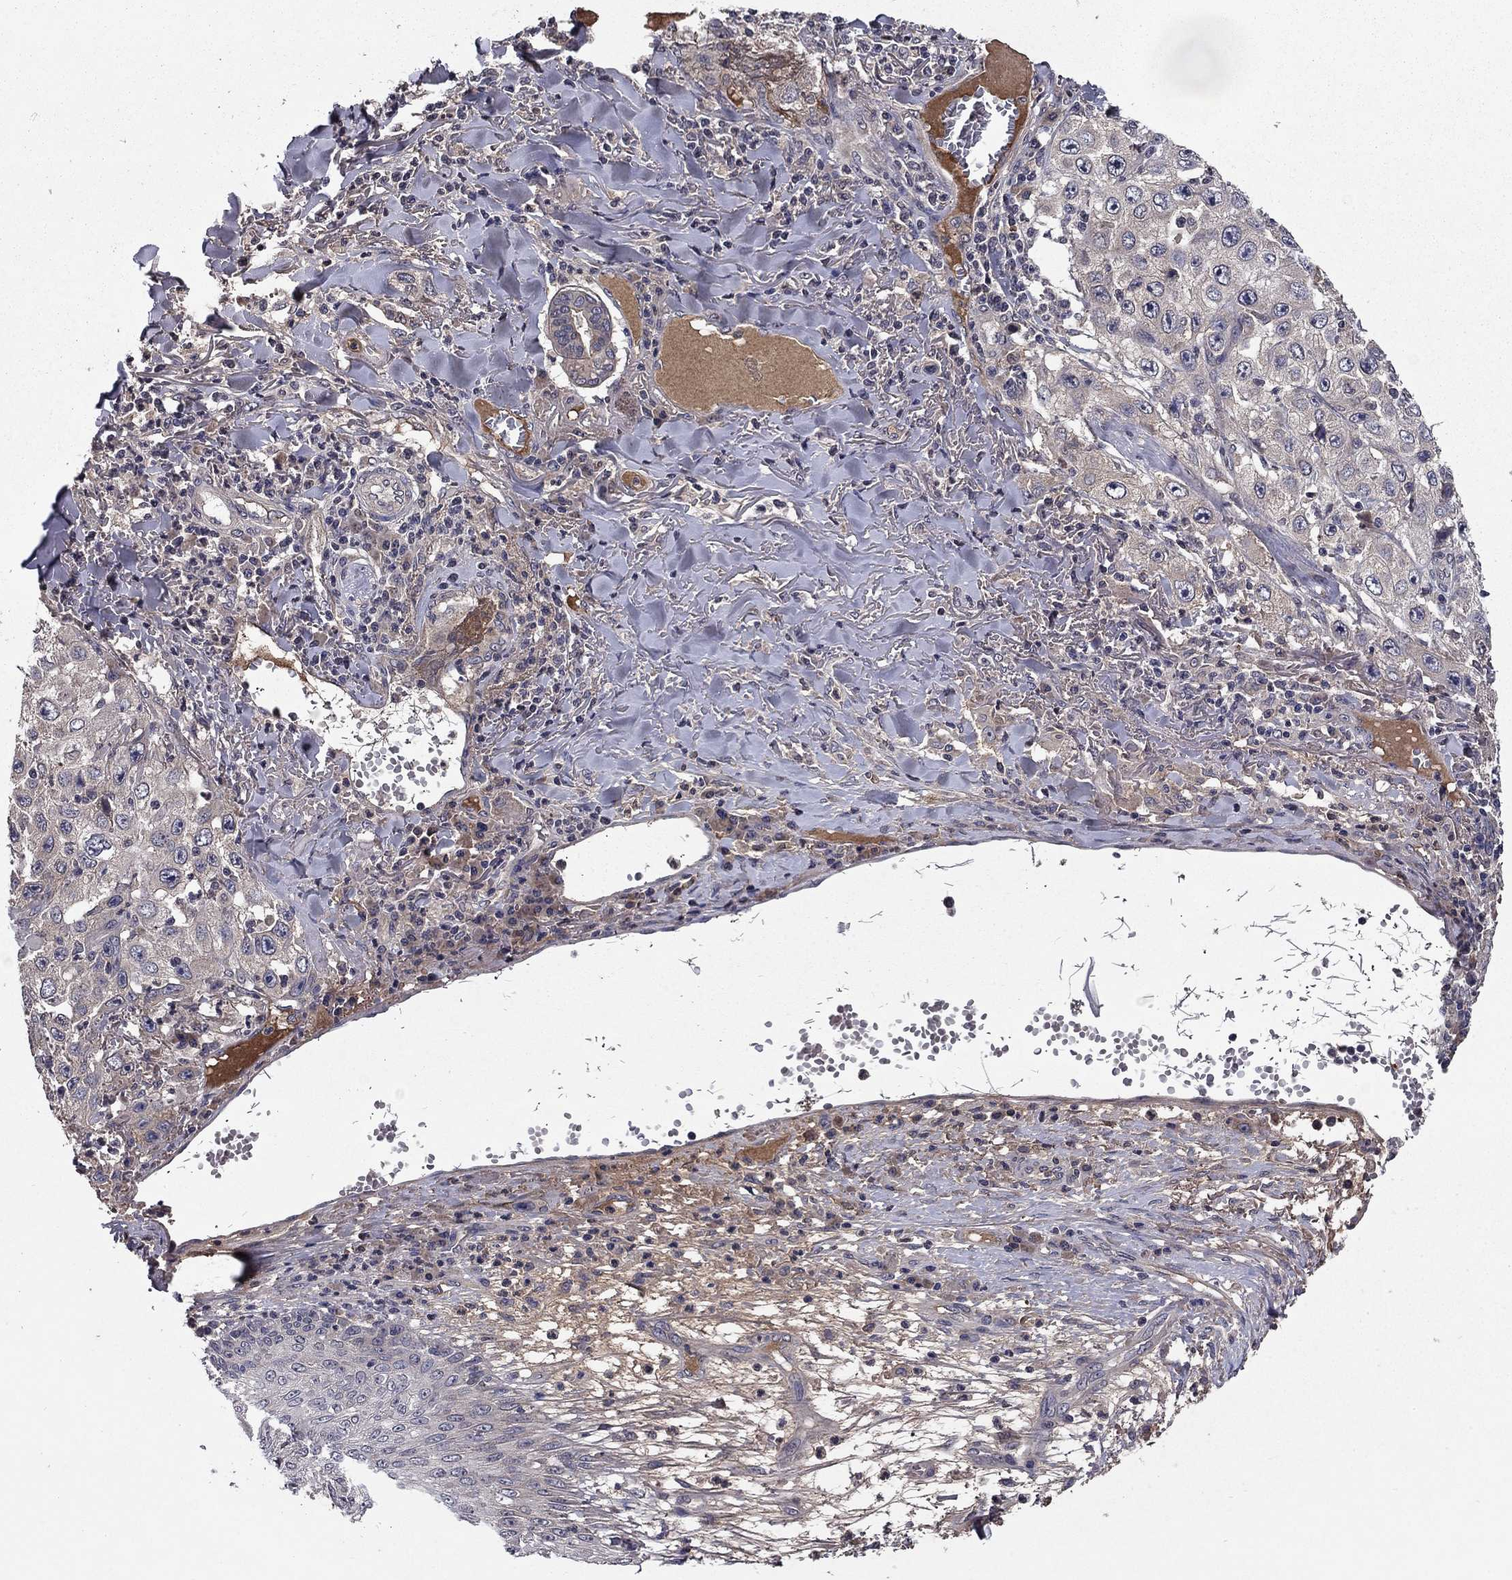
{"staining": {"intensity": "negative", "quantity": "none", "location": "none"}, "tissue": "skin cancer", "cell_type": "Tumor cells", "image_type": "cancer", "snomed": [{"axis": "morphology", "description": "Squamous cell carcinoma, NOS"}, {"axis": "topography", "description": "Skin"}], "caption": "IHC of human skin cancer (squamous cell carcinoma) displays no positivity in tumor cells.", "gene": "PROS1", "patient": {"sex": "male", "age": 82}}